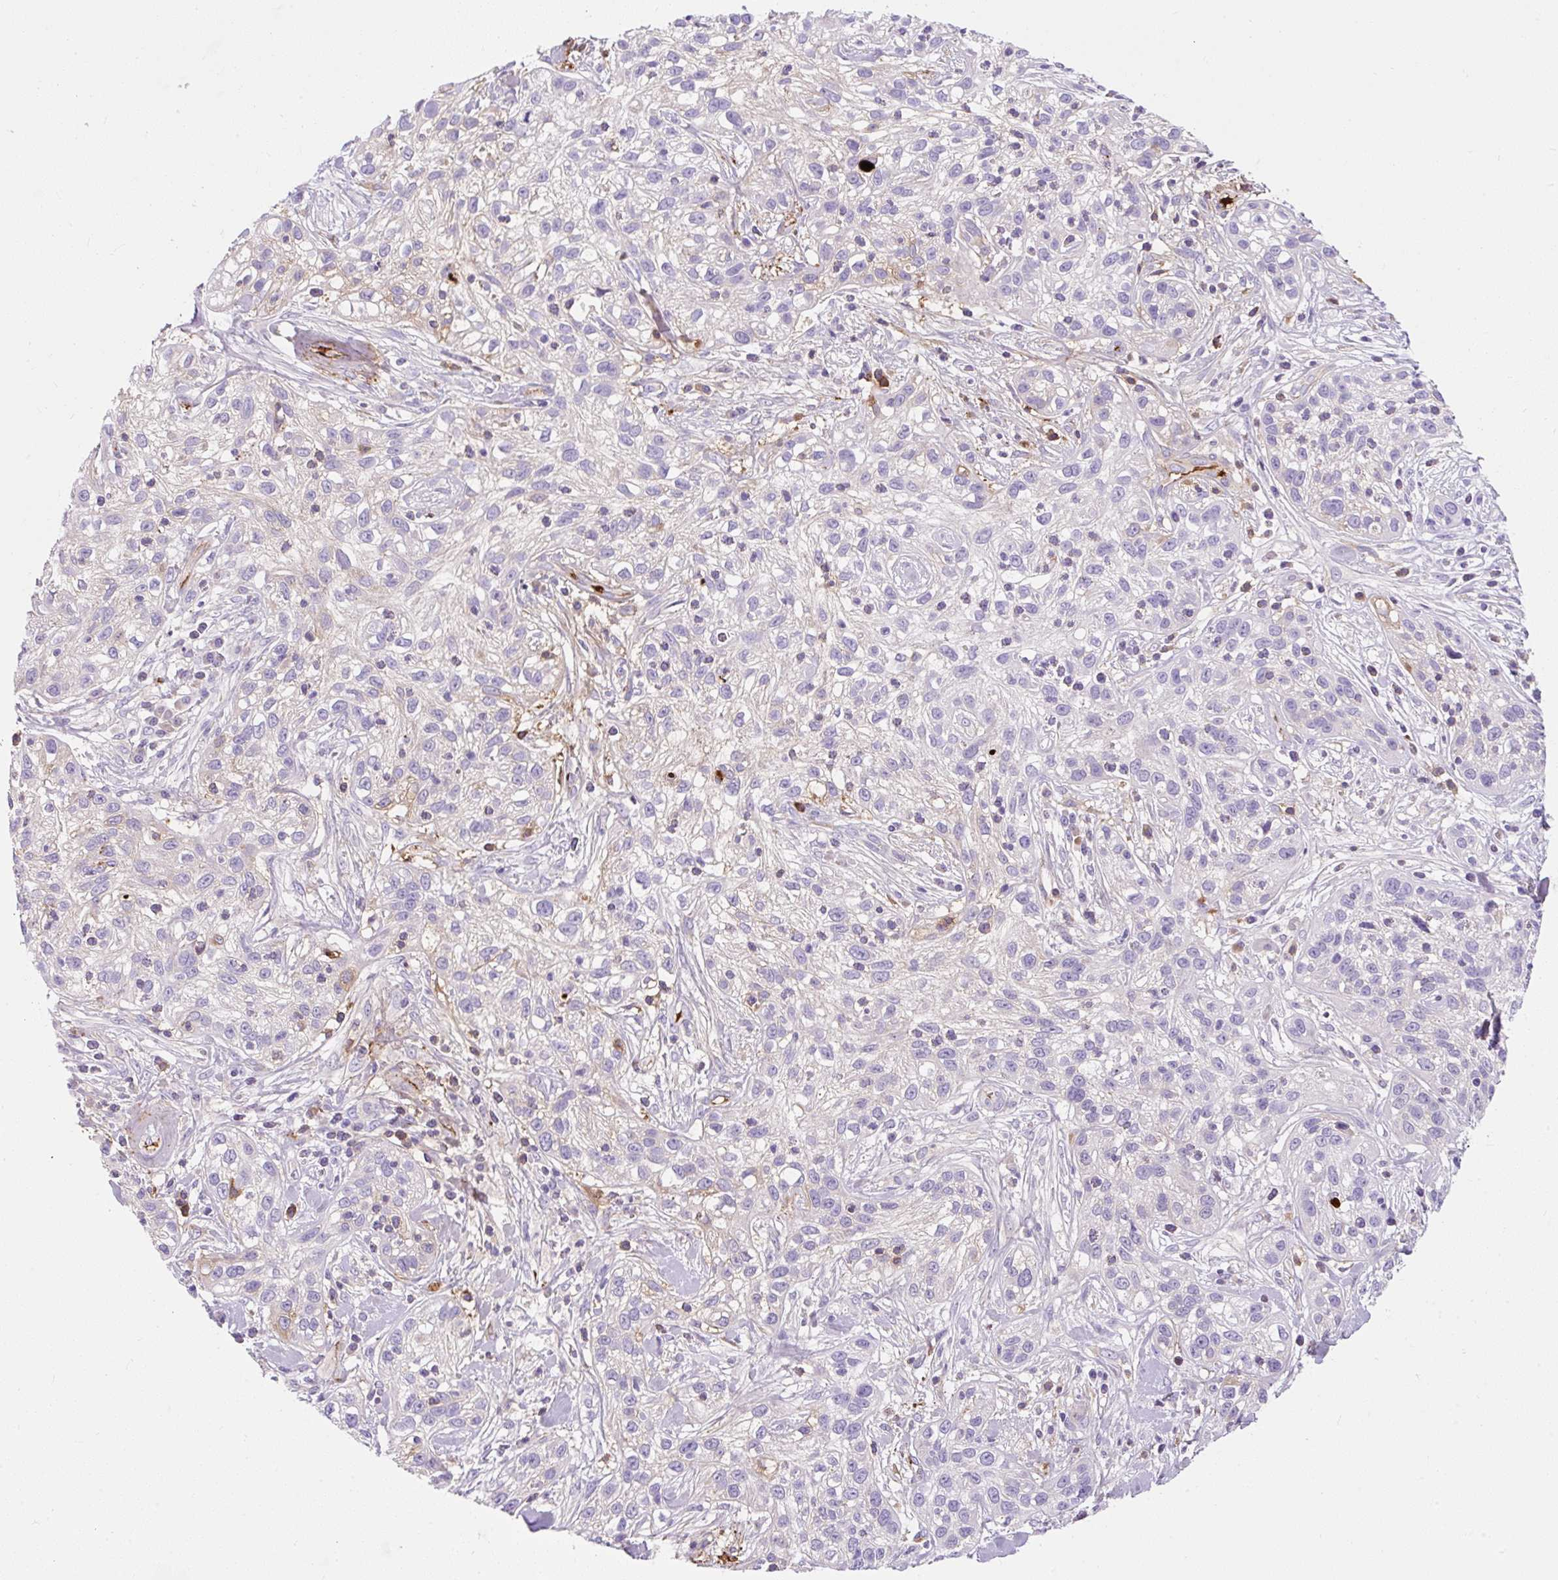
{"staining": {"intensity": "weak", "quantity": "25%-75%", "location": "cytoplasmic/membranous"}, "tissue": "skin cancer", "cell_type": "Tumor cells", "image_type": "cancer", "snomed": [{"axis": "morphology", "description": "Squamous cell carcinoma, NOS"}, {"axis": "topography", "description": "Skin"}], "caption": "Immunohistochemistry of squamous cell carcinoma (skin) demonstrates low levels of weak cytoplasmic/membranous expression in about 25%-75% of tumor cells. The staining was performed using DAB (3,3'-diaminobenzidine), with brown indicating positive protein expression. Nuclei are stained blue with hematoxylin.", "gene": "APOC4-APOC2", "patient": {"sex": "male", "age": 82}}